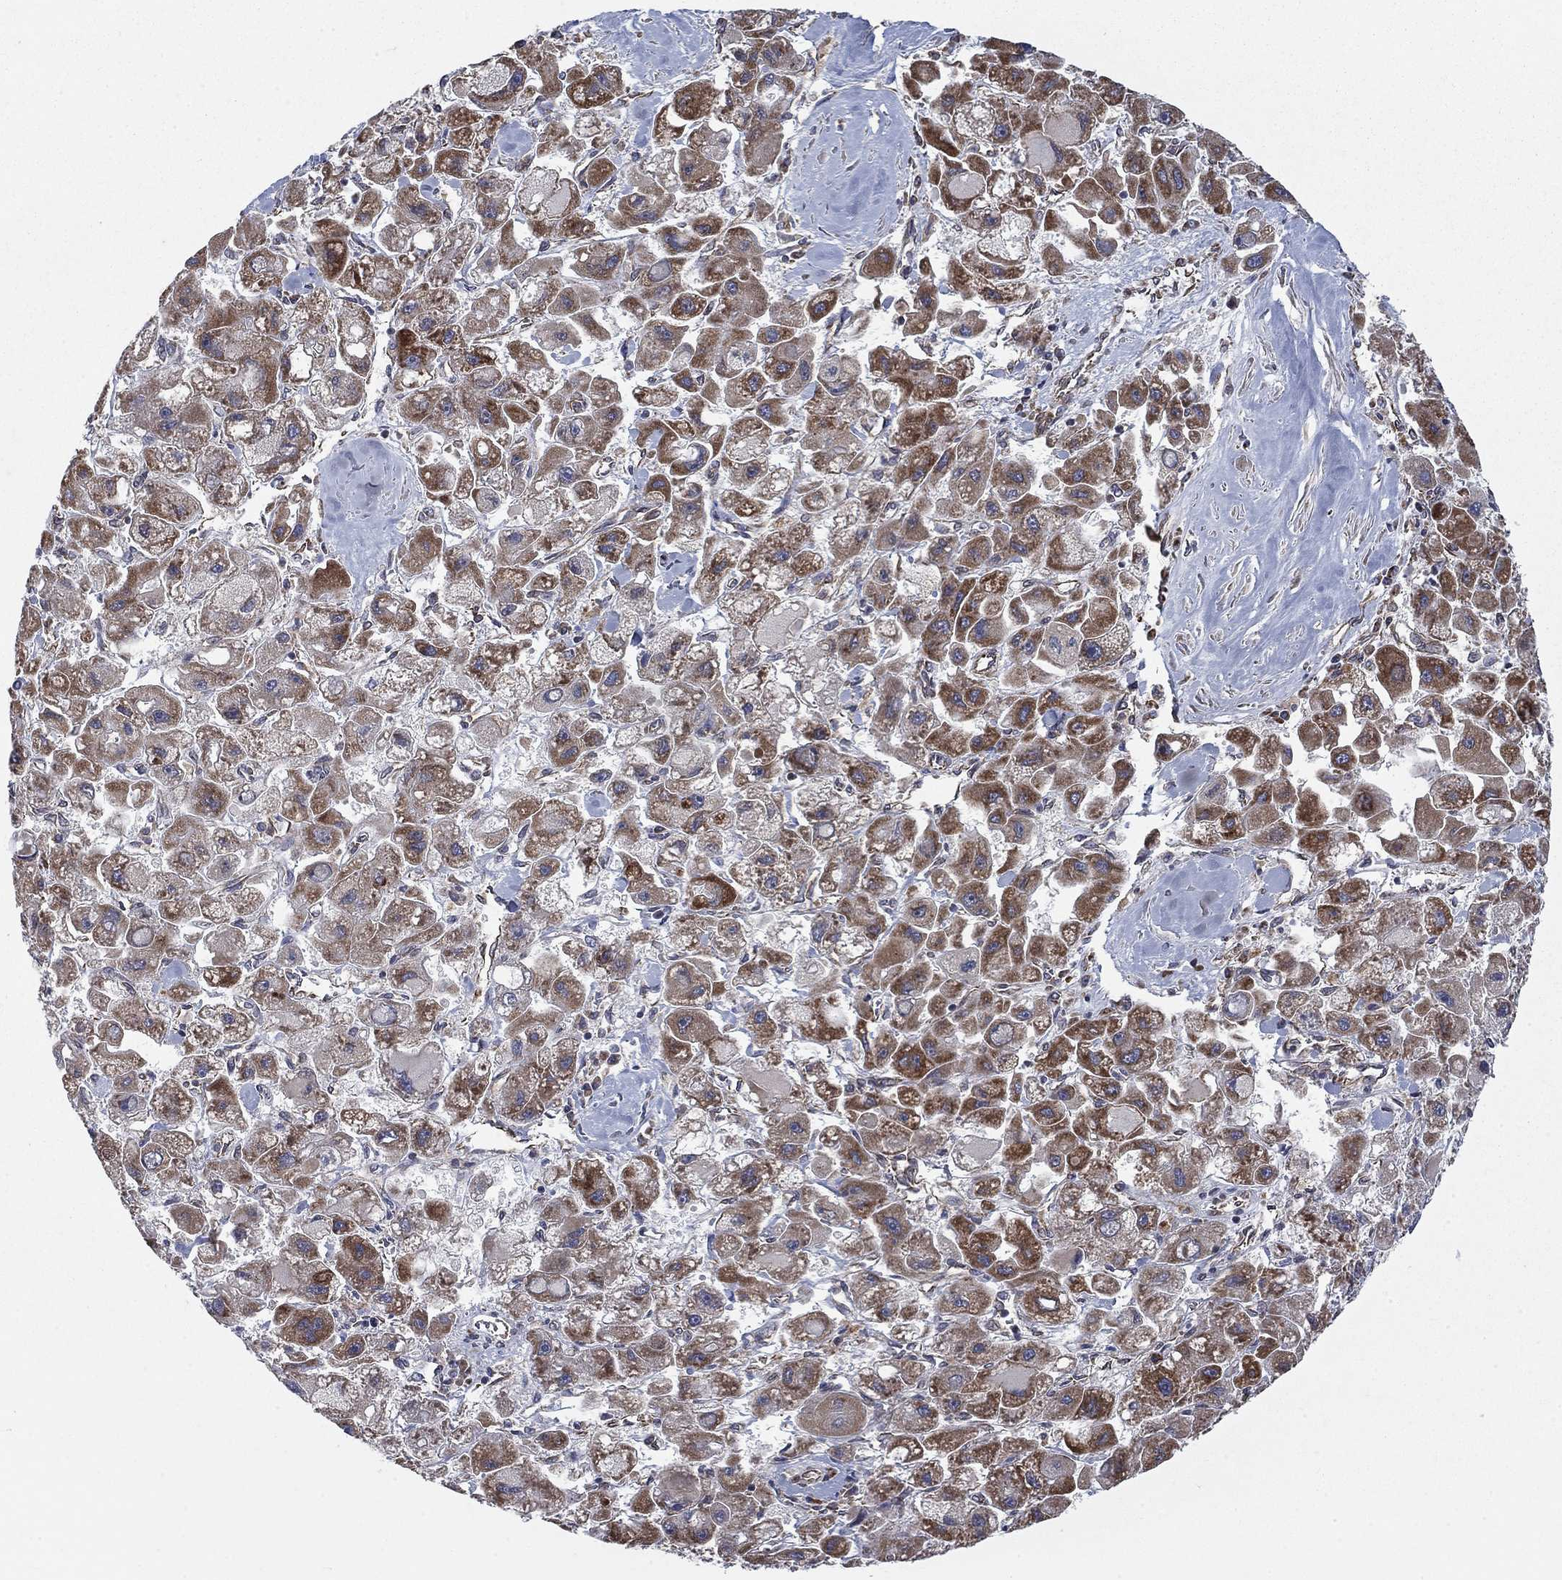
{"staining": {"intensity": "strong", "quantity": "25%-75%", "location": "cytoplasmic/membranous"}, "tissue": "liver cancer", "cell_type": "Tumor cells", "image_type": "cancer", "snomed": [{"axis": "morphology", "description": "Carcinoma, Hepatocellular, NOS"}, {"axis": "topography", "description": "Liver"}], "caption": "Human hepatocellular carcinoma (liver) stained with a brown dye displays strong cytoplasmic/membranous positive expression in about 25%-75% of tumor cells.", "gene": "NDUFC1", "patient": {"sex": "male", "age": 24}}